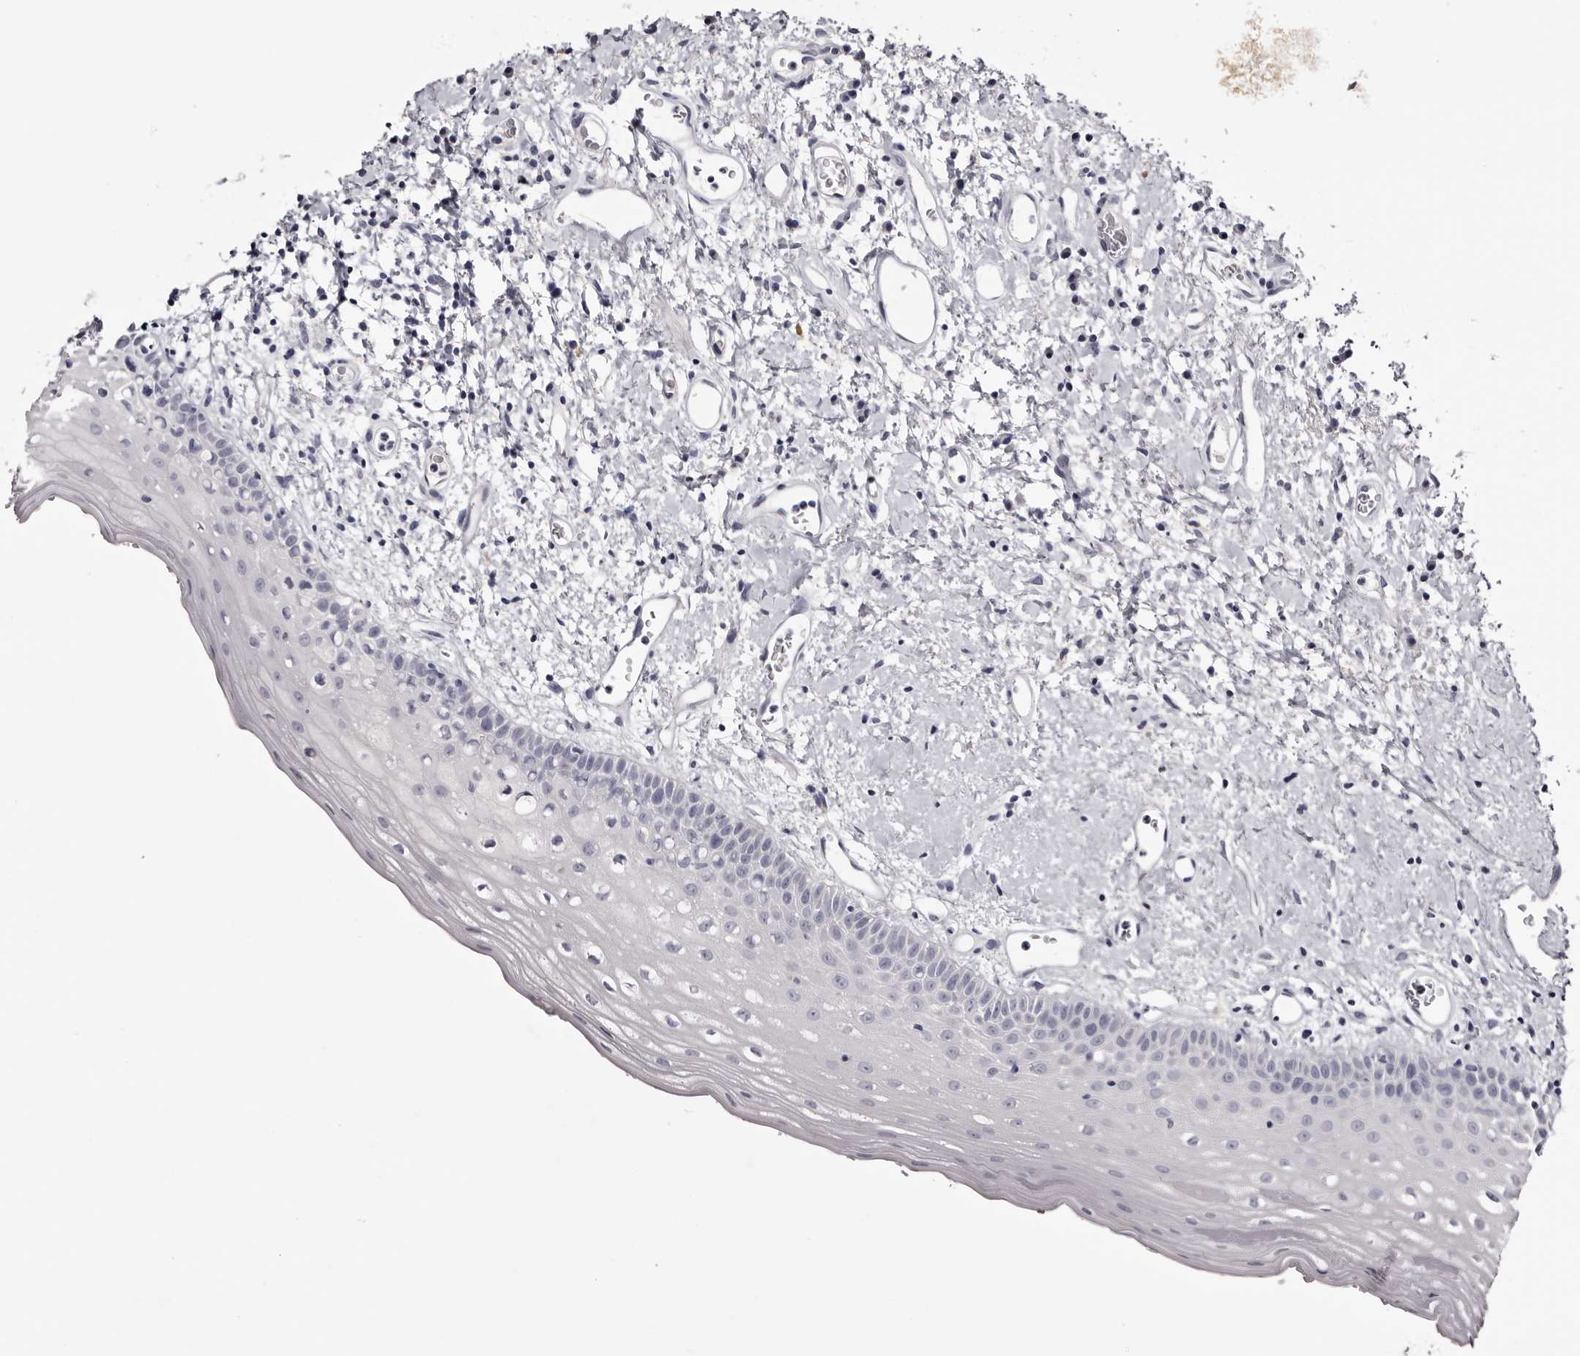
{"staining": {"intensity": "negative", "quantity": "none", "location": "none"}, "tissue": "oral mucosa", "cell_type": "Squamous epithelial cells", "image_type": "normal", "snomed": [{"axis": "morphology", "description": "Normal tissue, NOS"}, {"axis": "topography", "description": "Oral tissue"}], "caption": "Immunohistochemistry photomicrograph of normal oral mucosa: human oral mucosa stained with DAB (3,3'-diaminobenzidine) demonstrates no significant protein positivity in squamous epithelial cells. (DAB (3,3'-diaminobenzidine) immunohistochemistry visualized using brightfield microscopy, high magnification).", "gene": "CA6", "patient": {"sex": "female", "age": 76}}